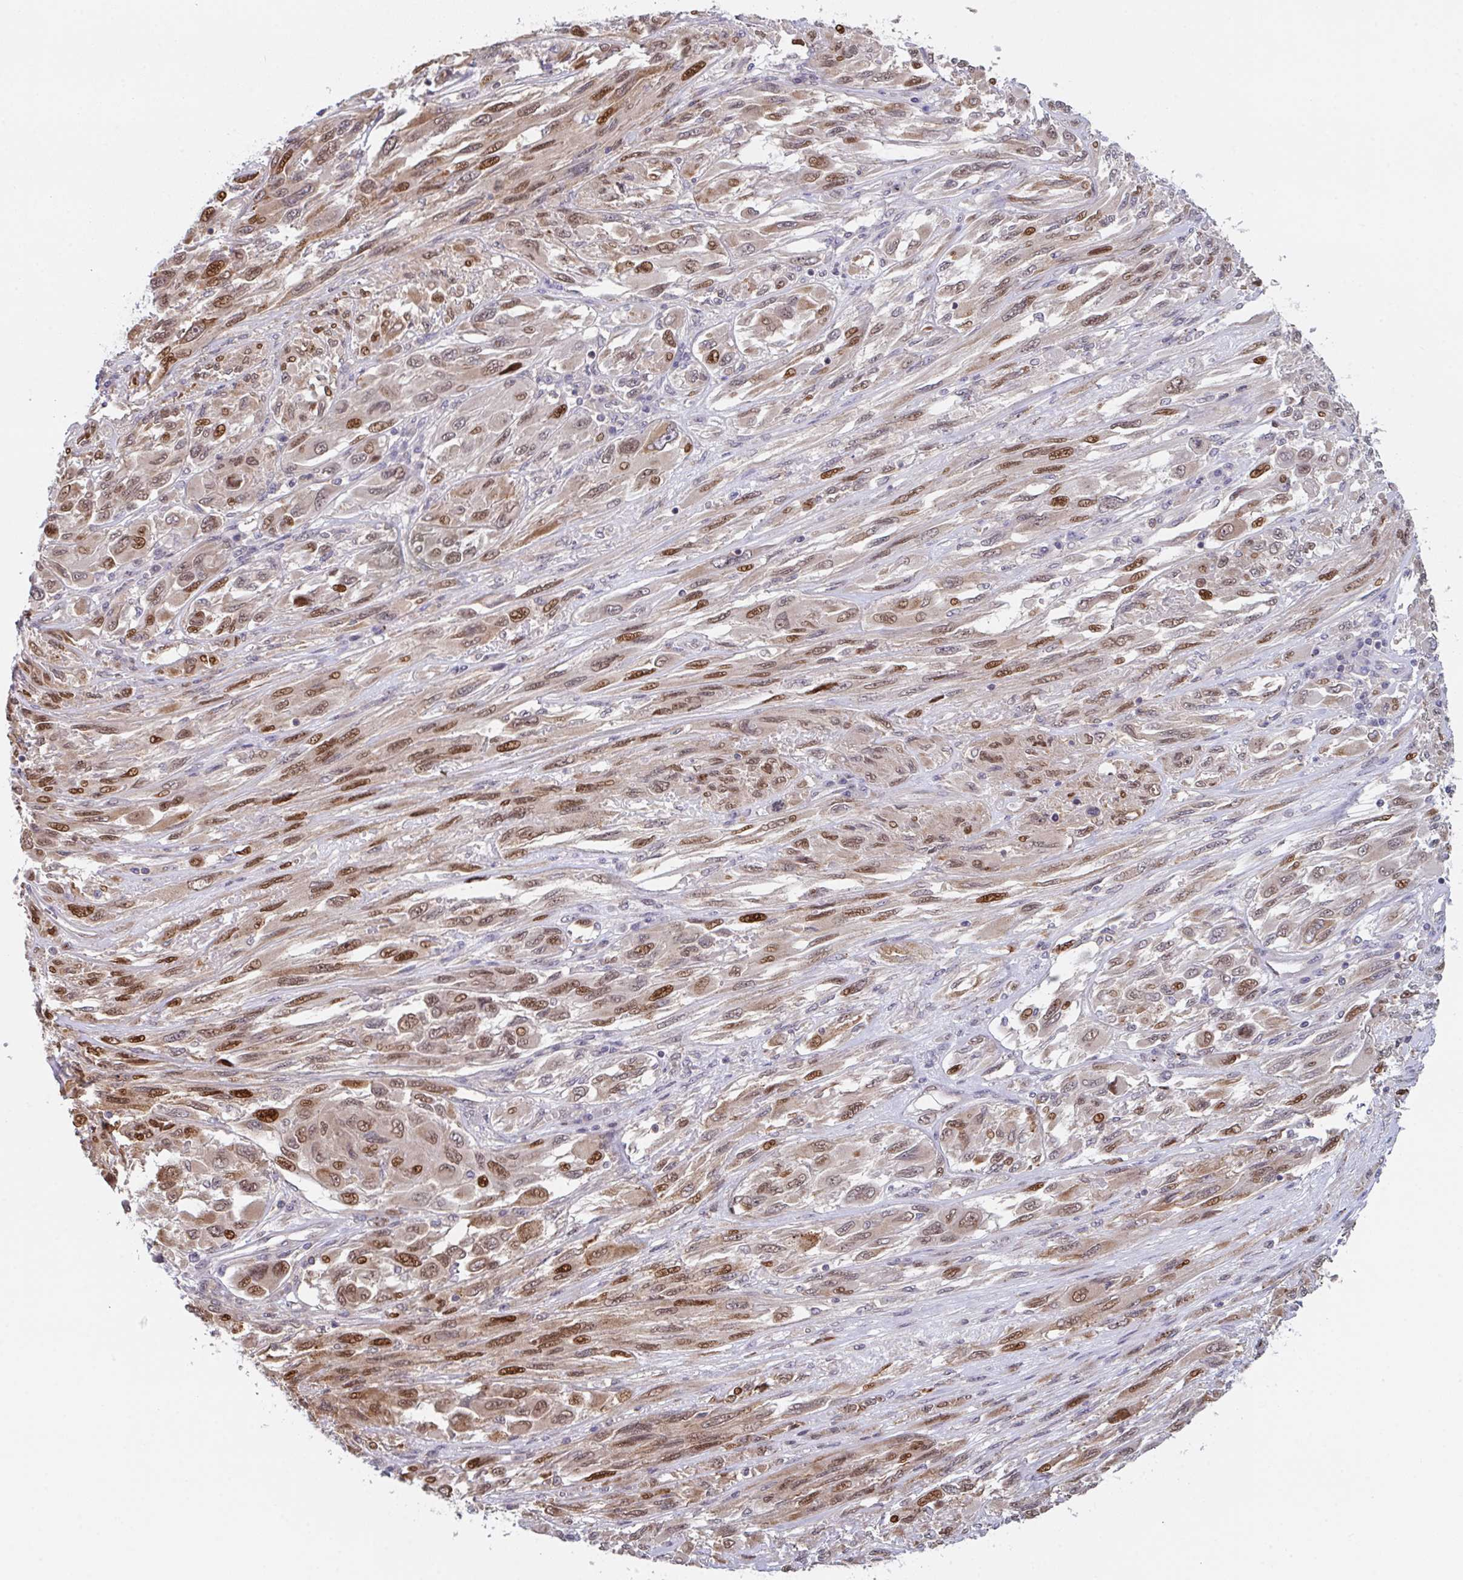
{"staining": {"intensity": "moderate", "quantity": ">75%", "location": "nuclear"}, "tissue": "melanoma", "cell_type": "Tumor cells", "image_type": "cancer", "snomed": [{"axis": "morphology", "description": "Malignant melanoma, NOS"}, {"axis": "topography", "description": "Skin"}], "caption": "Brown immunohistochemical staining in melanoma displays moderate nuclear staining in about >75% of tumor cells.", "gene": "RBM18", "patient": {"sex": "female", "age": 91}}